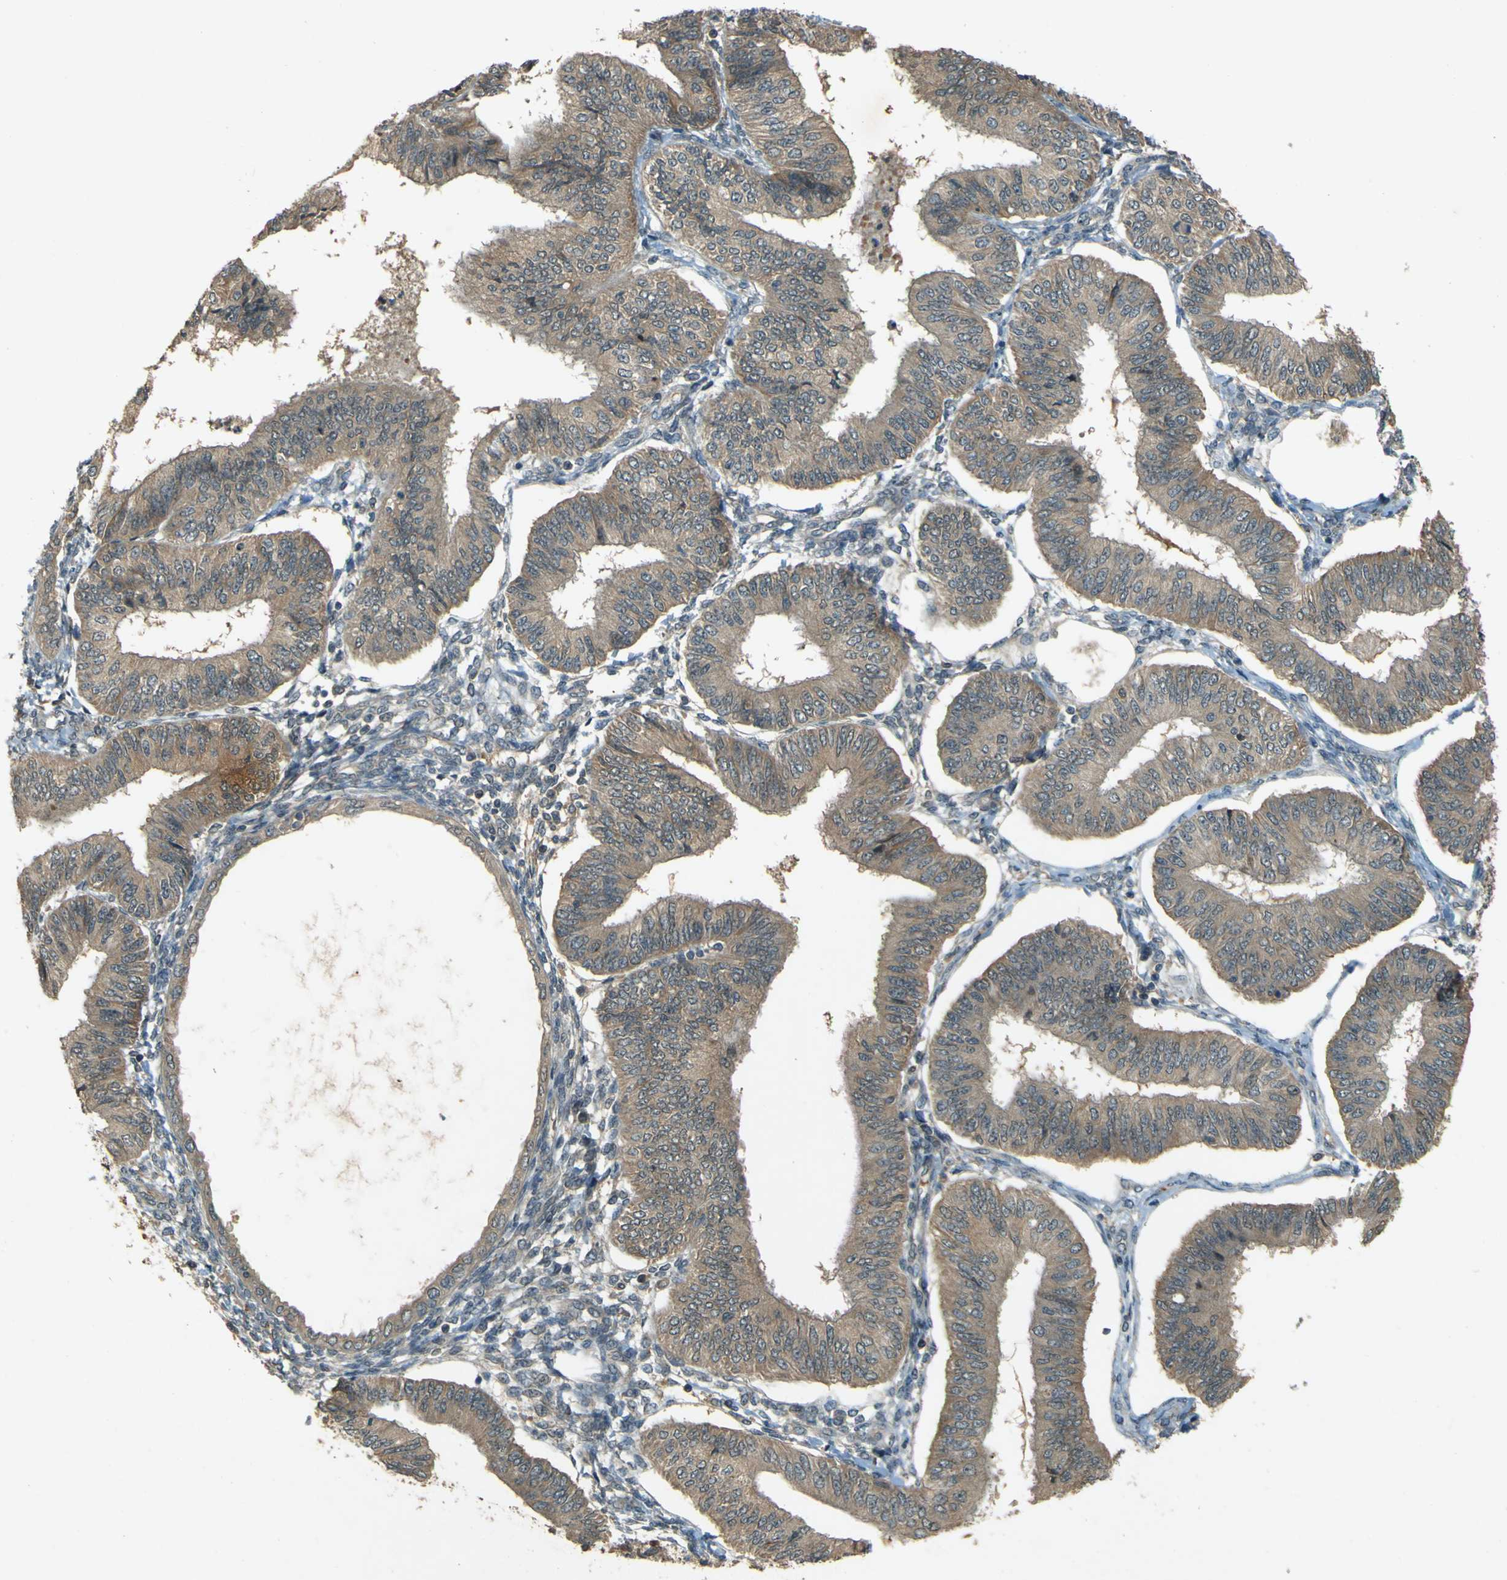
{"staining": {"intensity": "weak", "quantity": ">75%", "location": "cytoplasmic/membranous"}, "tissue": "endometrial cancer", "cell_type": "Tumor cells", "image_type": "cancer", "snomed": [{"axis": "morphology", "description": "Adenocarcinoma, NOS"}, {"axis": "topography", "description": "Endometrium"}], "caption": "Immunohistochemistry (IHC) micrograph of human endometrial adenocarcinoma stained for a protein (brown), which reveals low levels of weak cytoplasmic/membranous expression in approximately >75% of tumor cells.", "gene": "MPDZ", "patient": {"sex": "female", "age": 58}}